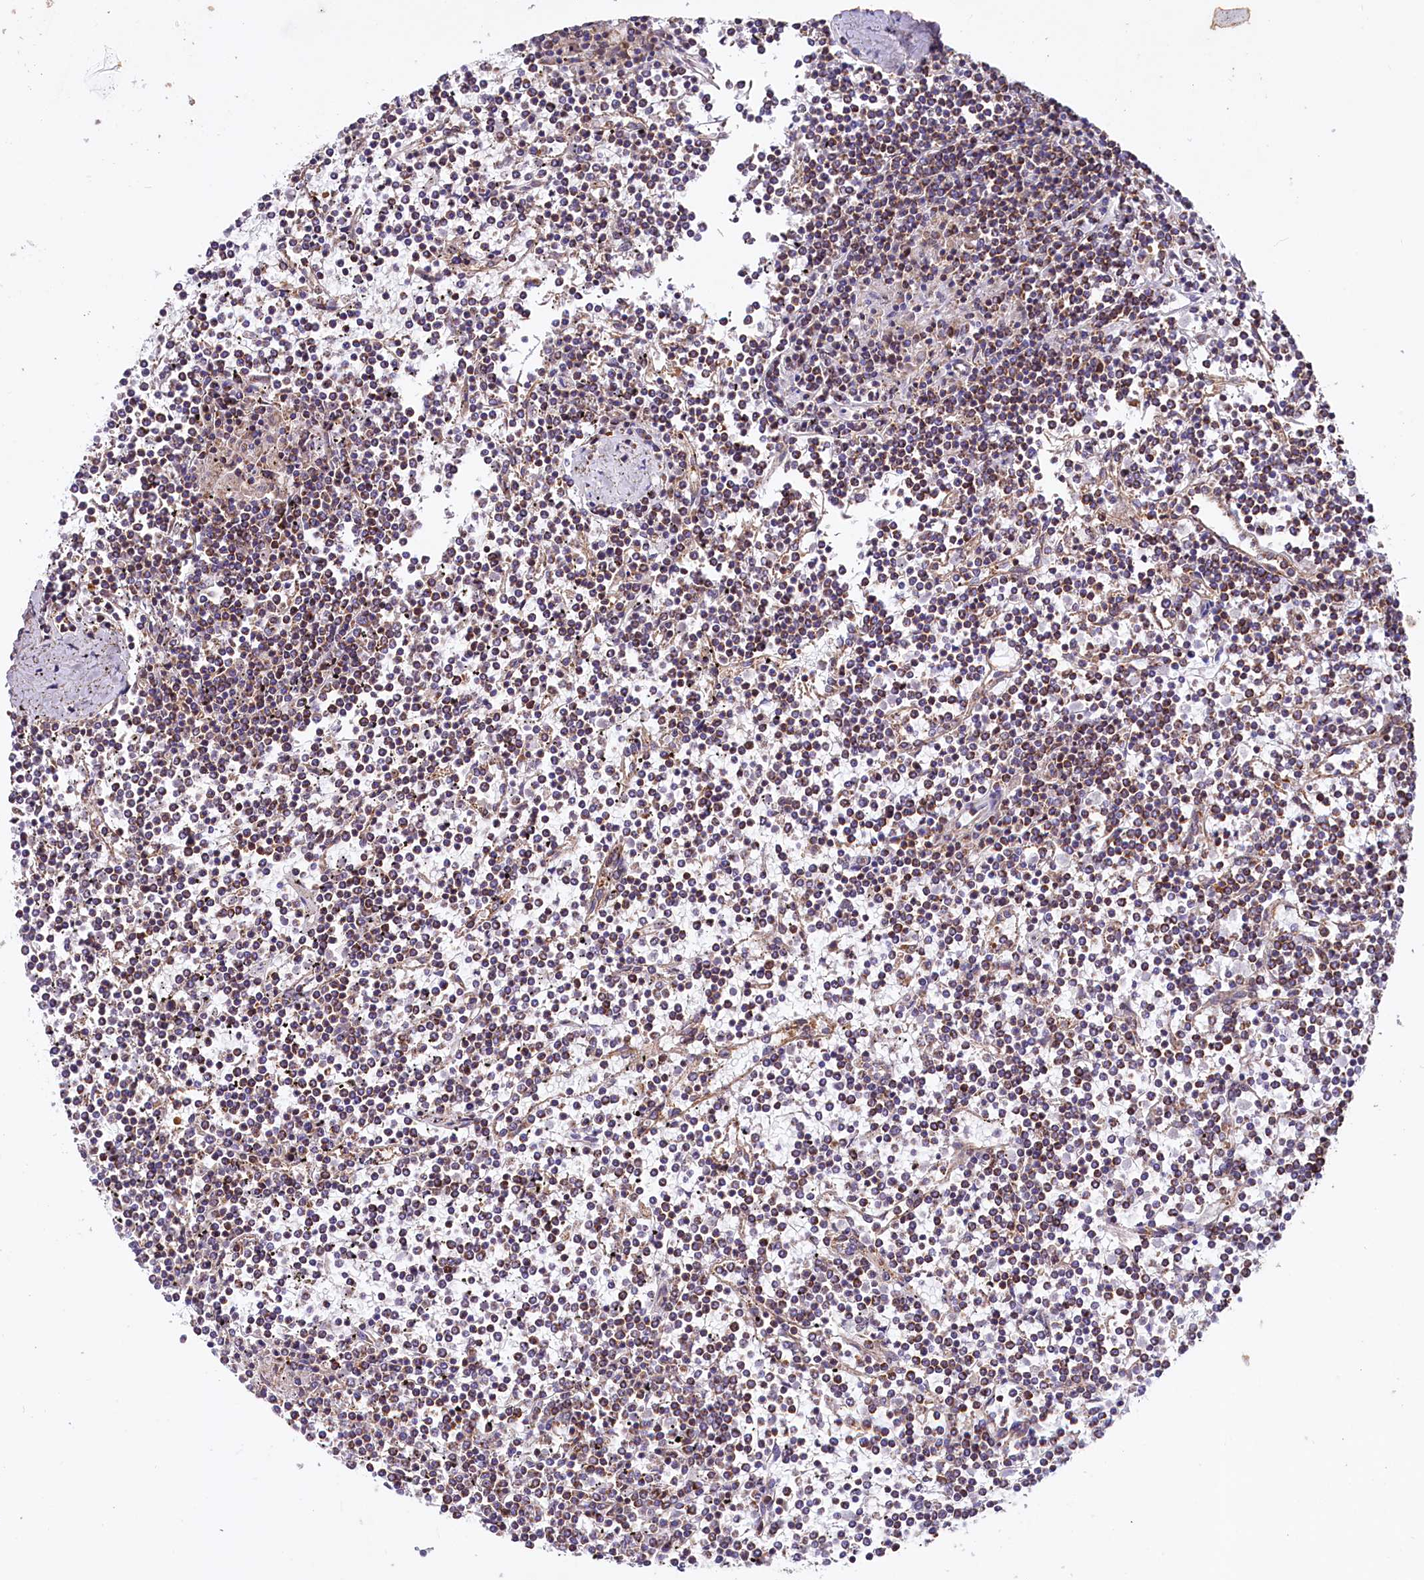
{"staining": {"intensity": "moderate", "quantity": ">75%", "location": "cytoplasmic/membranous"}, "tissue": "lymphoma", "cell_type": "Tumor cells", "image_type": "cancer", "snomed": [{"axis": "morphology", "description": "Malignant lymphoma, non-Hodgkin's type, Low grade"}, {"axis": "topography", "description": "Spleen"}], "caption": "Low-grade malignant lymphoma, non-Hodgkin's type stained with a protein marker exhibits moderate staining in tumor cells.", "gene": "NUDT15", "patient": {"sex": "female", "age": 19}}